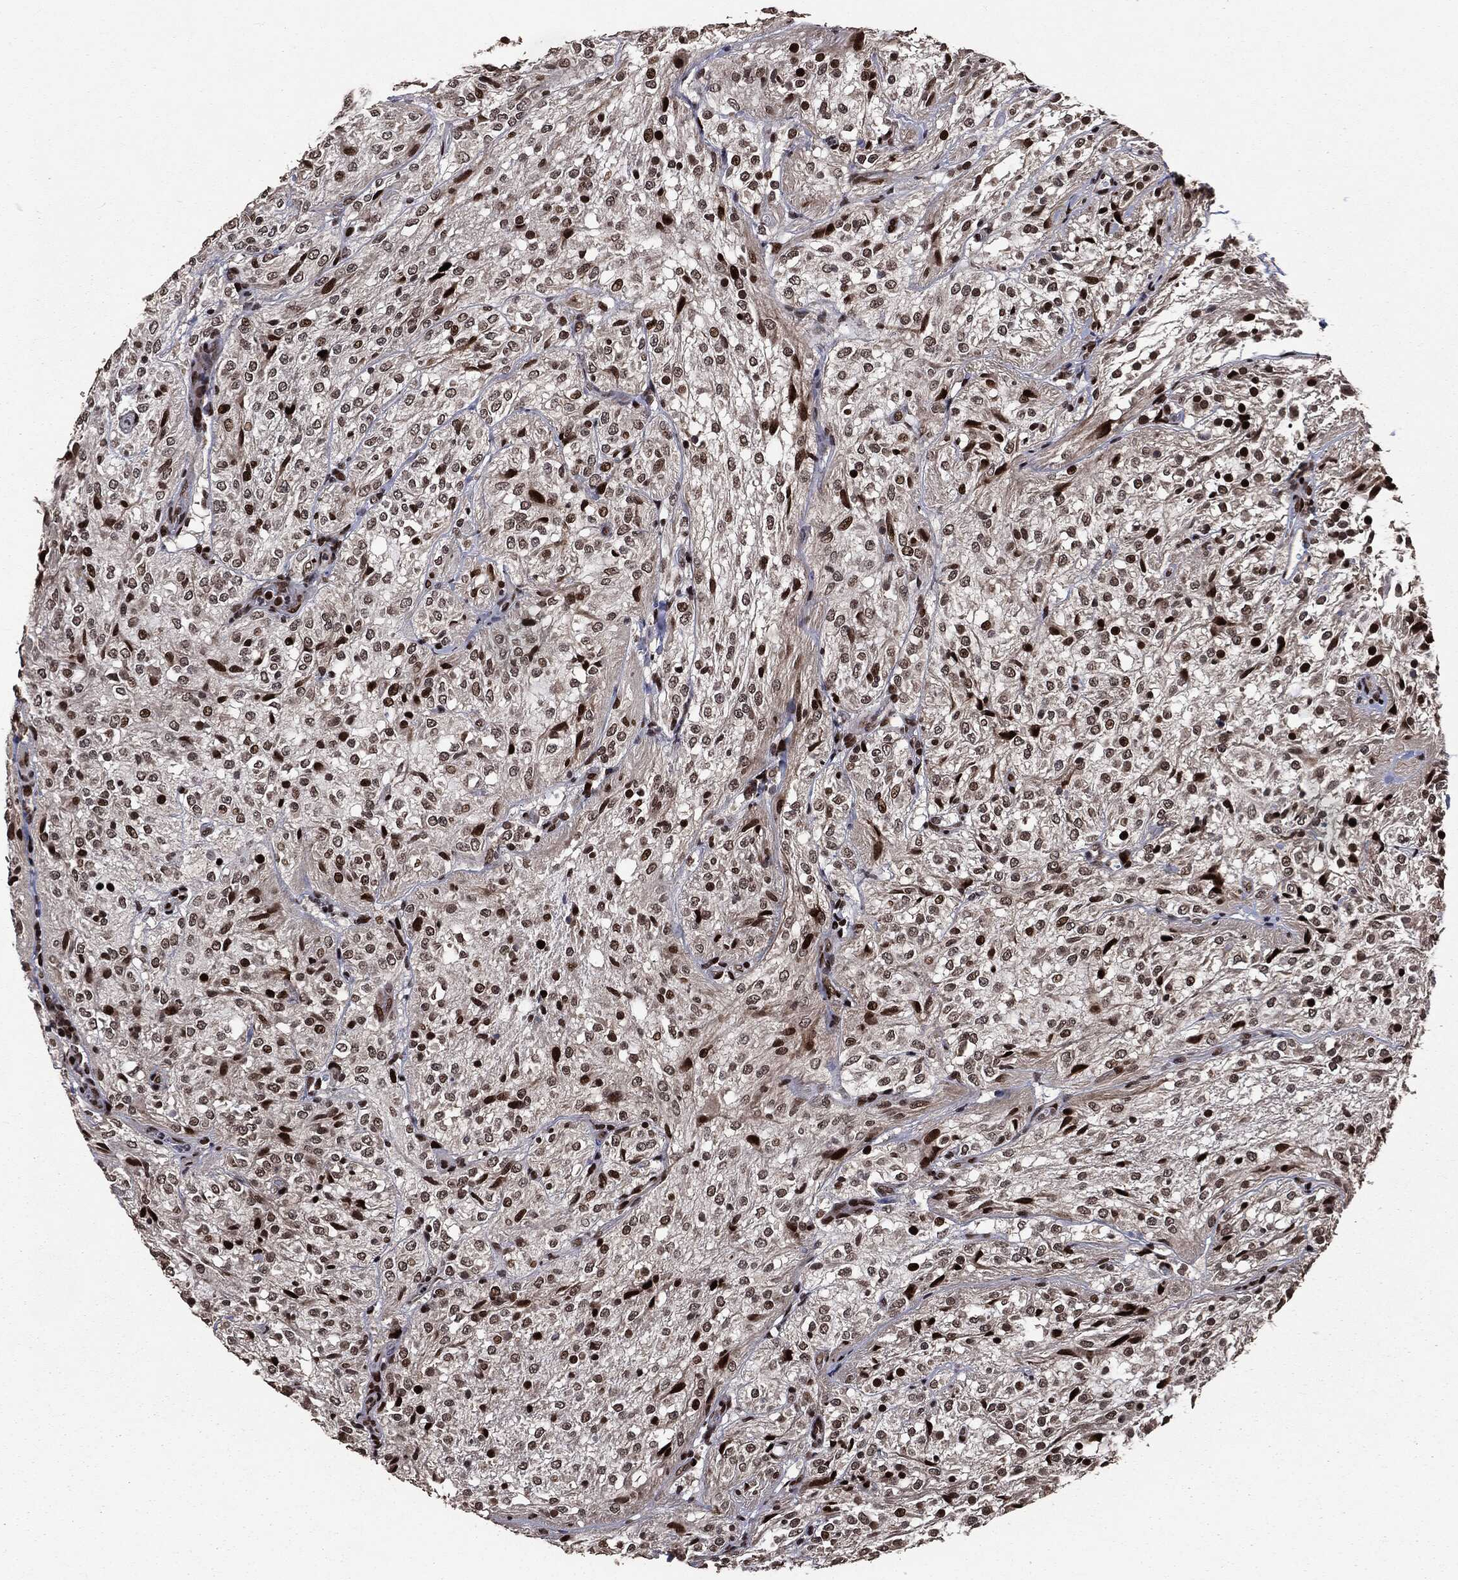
{"staining": {"intensity": "strong", "quantity": "25%-75%", "location": "nuclear"}, "tissue": "glioma", "cell_type": "Tumor cells", "image_type": "cancer", "snomed": [{"axis": "morphology", "description": "Glioma, malignant, Low grade"}, {"axis": "topography", "description": "Brain"}], "caption": "Protein analysis of glioma tissue displays strong nuclear staining in about 25%-75% of tumor cells.", "gene": "DVL2", "patient": {"sex": "male", "age": 3}}